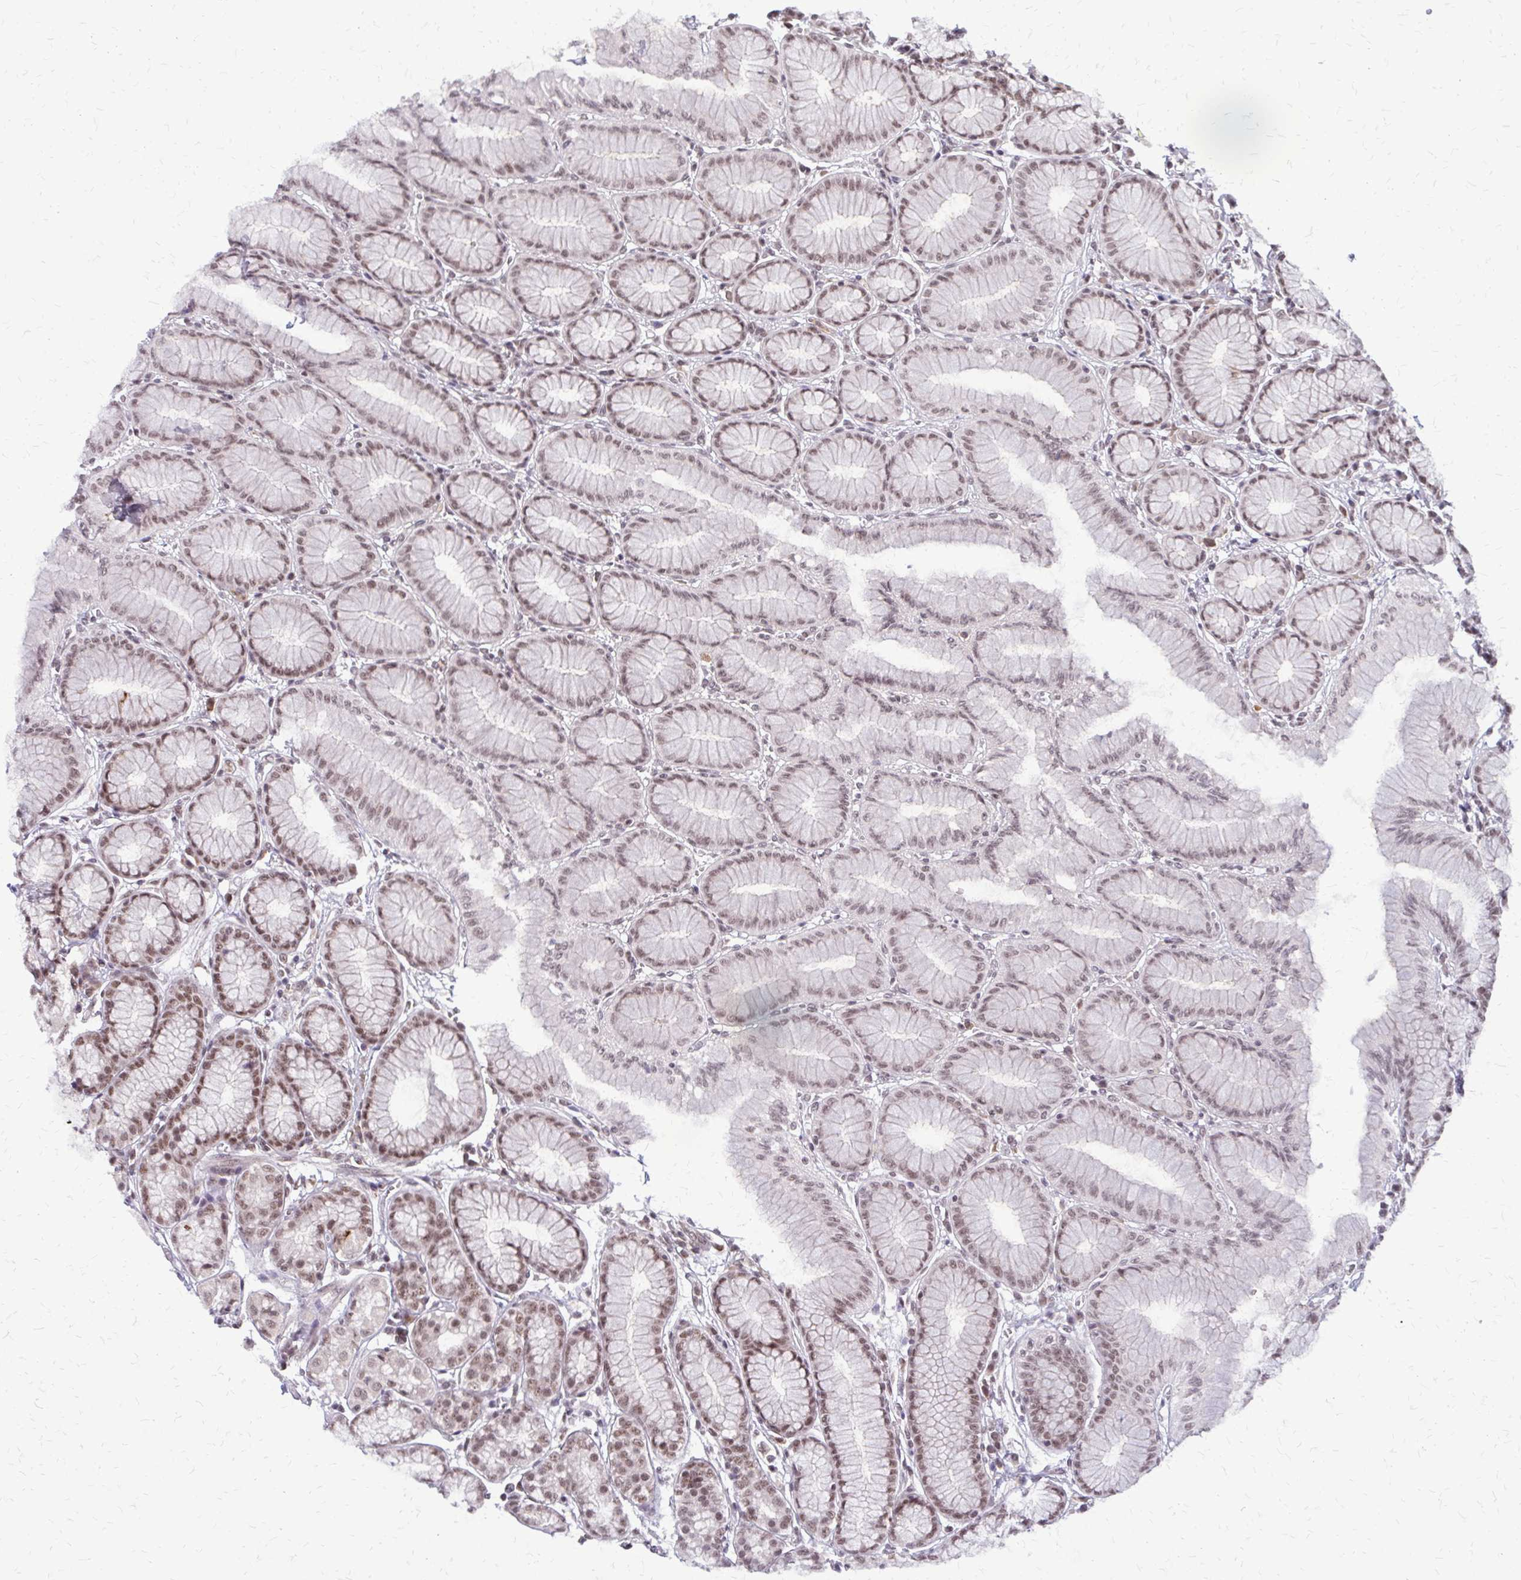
{"staining": {"intensity": "moderate", "quantity": ">75%", "location": "nuclear"}, "tissue": "stomach", "cell_type": "Glandular cells", "image_type": "normal", "snomed": [{"axis": "morphology", "description": "Normal tissue, NOS"}, {"axis": "topography", "description": "Stomach"}, {"axis": "topography", "description": "Stomach, lower"}], "caption": "Glandular cells display medium levels of moderate nuclear positivity in approximately >75% of cells in benign human stomach. (DAB IHC, brown staining for protein, blue staining for nuclei).", "gene": "HDAC3", "patient": {"sex": "male", "age": 76}}